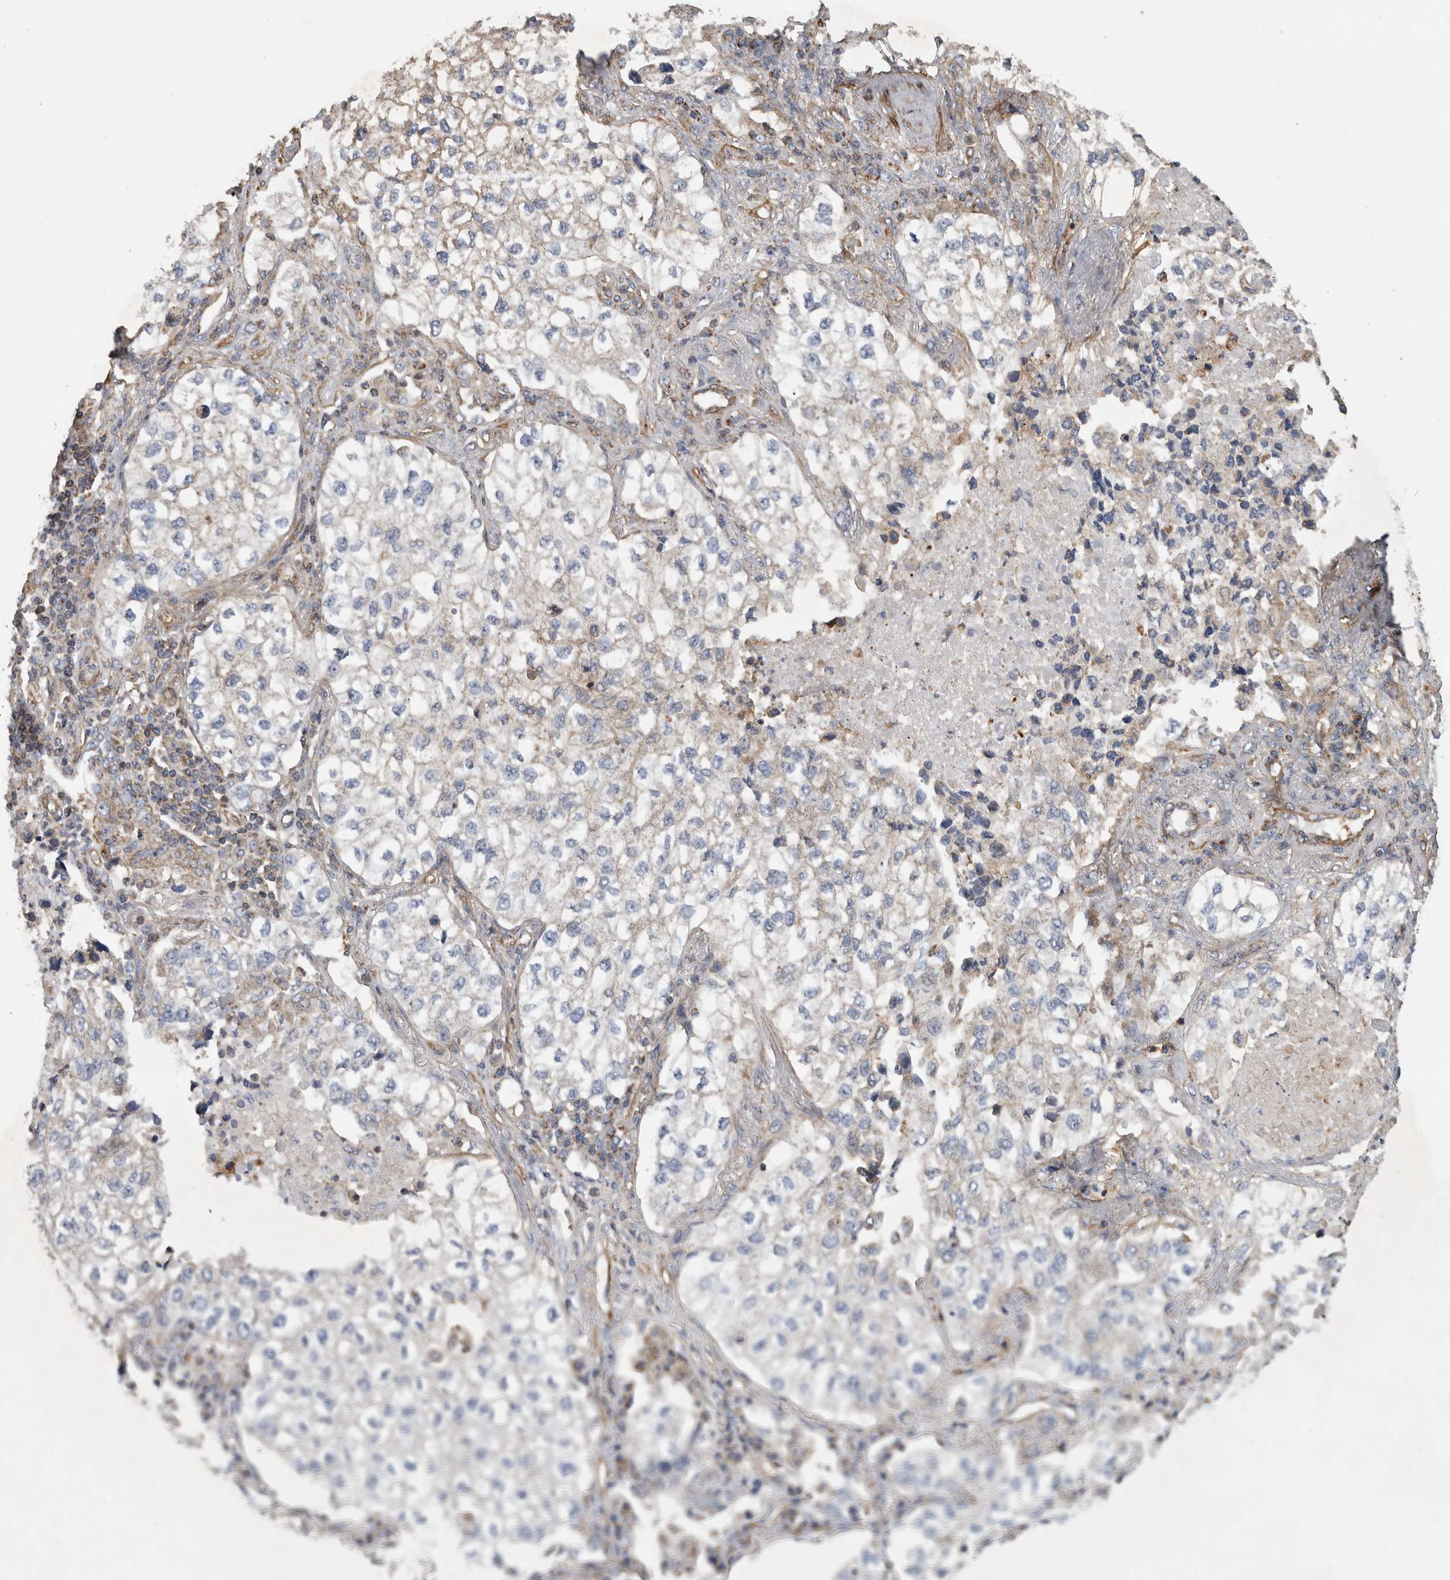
{"staining": {"intensity": "weak", "quantity": "<25%", "location": "cytoplasmic/membranous"}, "tissue": "lung cancer", "cell_type": "Tumor cells", "image_type": "cancer", "snomed": [{"axis": "morphology", "description": "Adenocarcinoma, NOS"}, {"axis": "topography", "description": "Lung"}], "caption": "Image shows no significant protein expression in tumor cells of lung cancer (adenocarcinoma). Nuclei are stained in blue.", "gene": "SFXN2", "patient": {"sex": "male", "age": 63}}